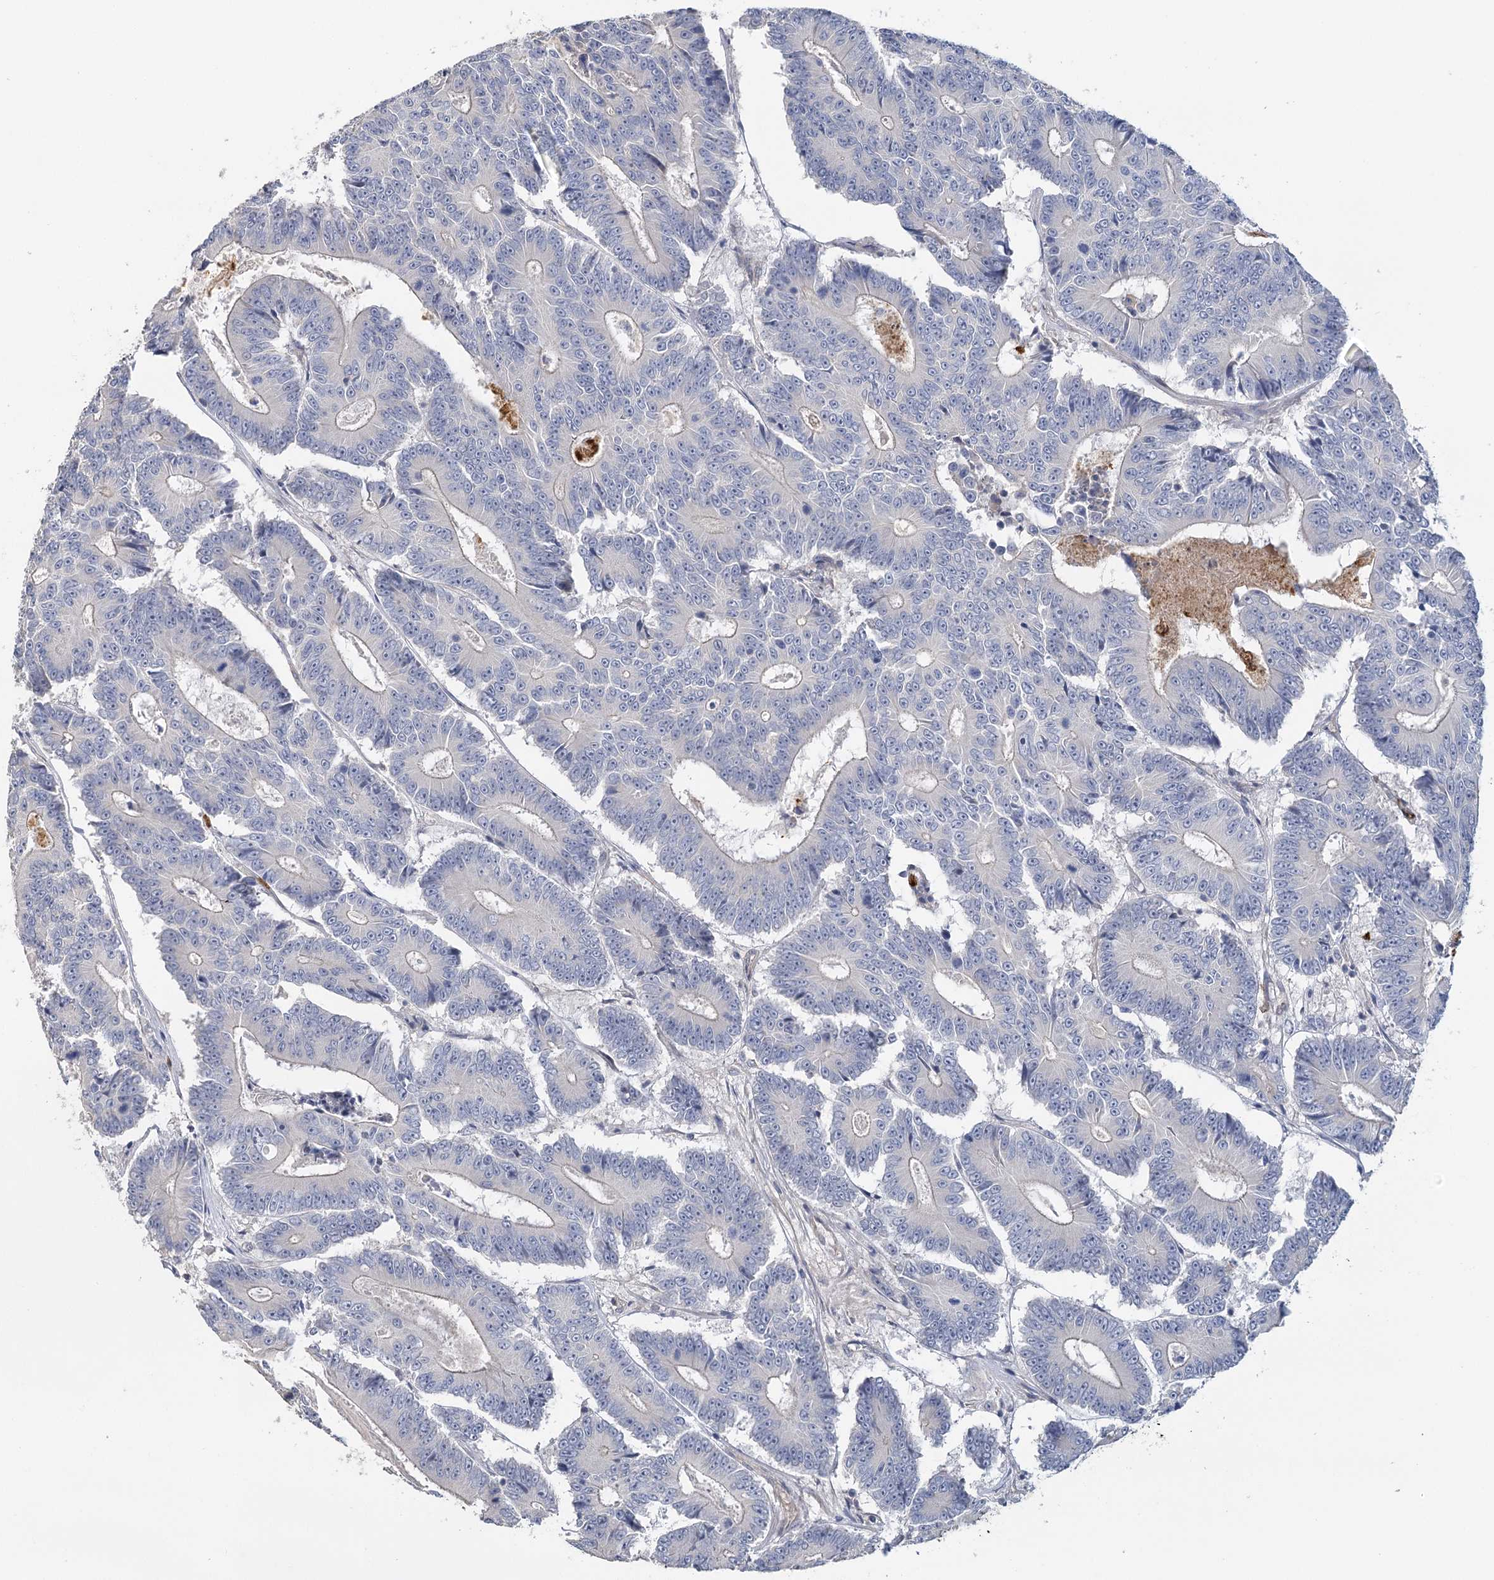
{"staining": {"intensity": "weak", "quantity": "<25%", "location": "cytoplasmic/membranous"}, "tissue": "colorectal cancer", "cell_type": "Tumor cells", "image_type": "cancer", "snomed": [{"axis": "morphology", "description": "Adenocarcinoma, NOS"}, {"axis": "topography", "description": "Colon"}], "caption": "Immunohistochemical staining of colorectal adenocarcinoma shows no significant staining in tumor cells. The staining is performed using DAB (3,3'-diaminobenzidine) brown chromogen with nuclei counter-stained in using hematoxylin.", "gene": "EPB41L5", "patient": {"sex": "male", "age": 83}}